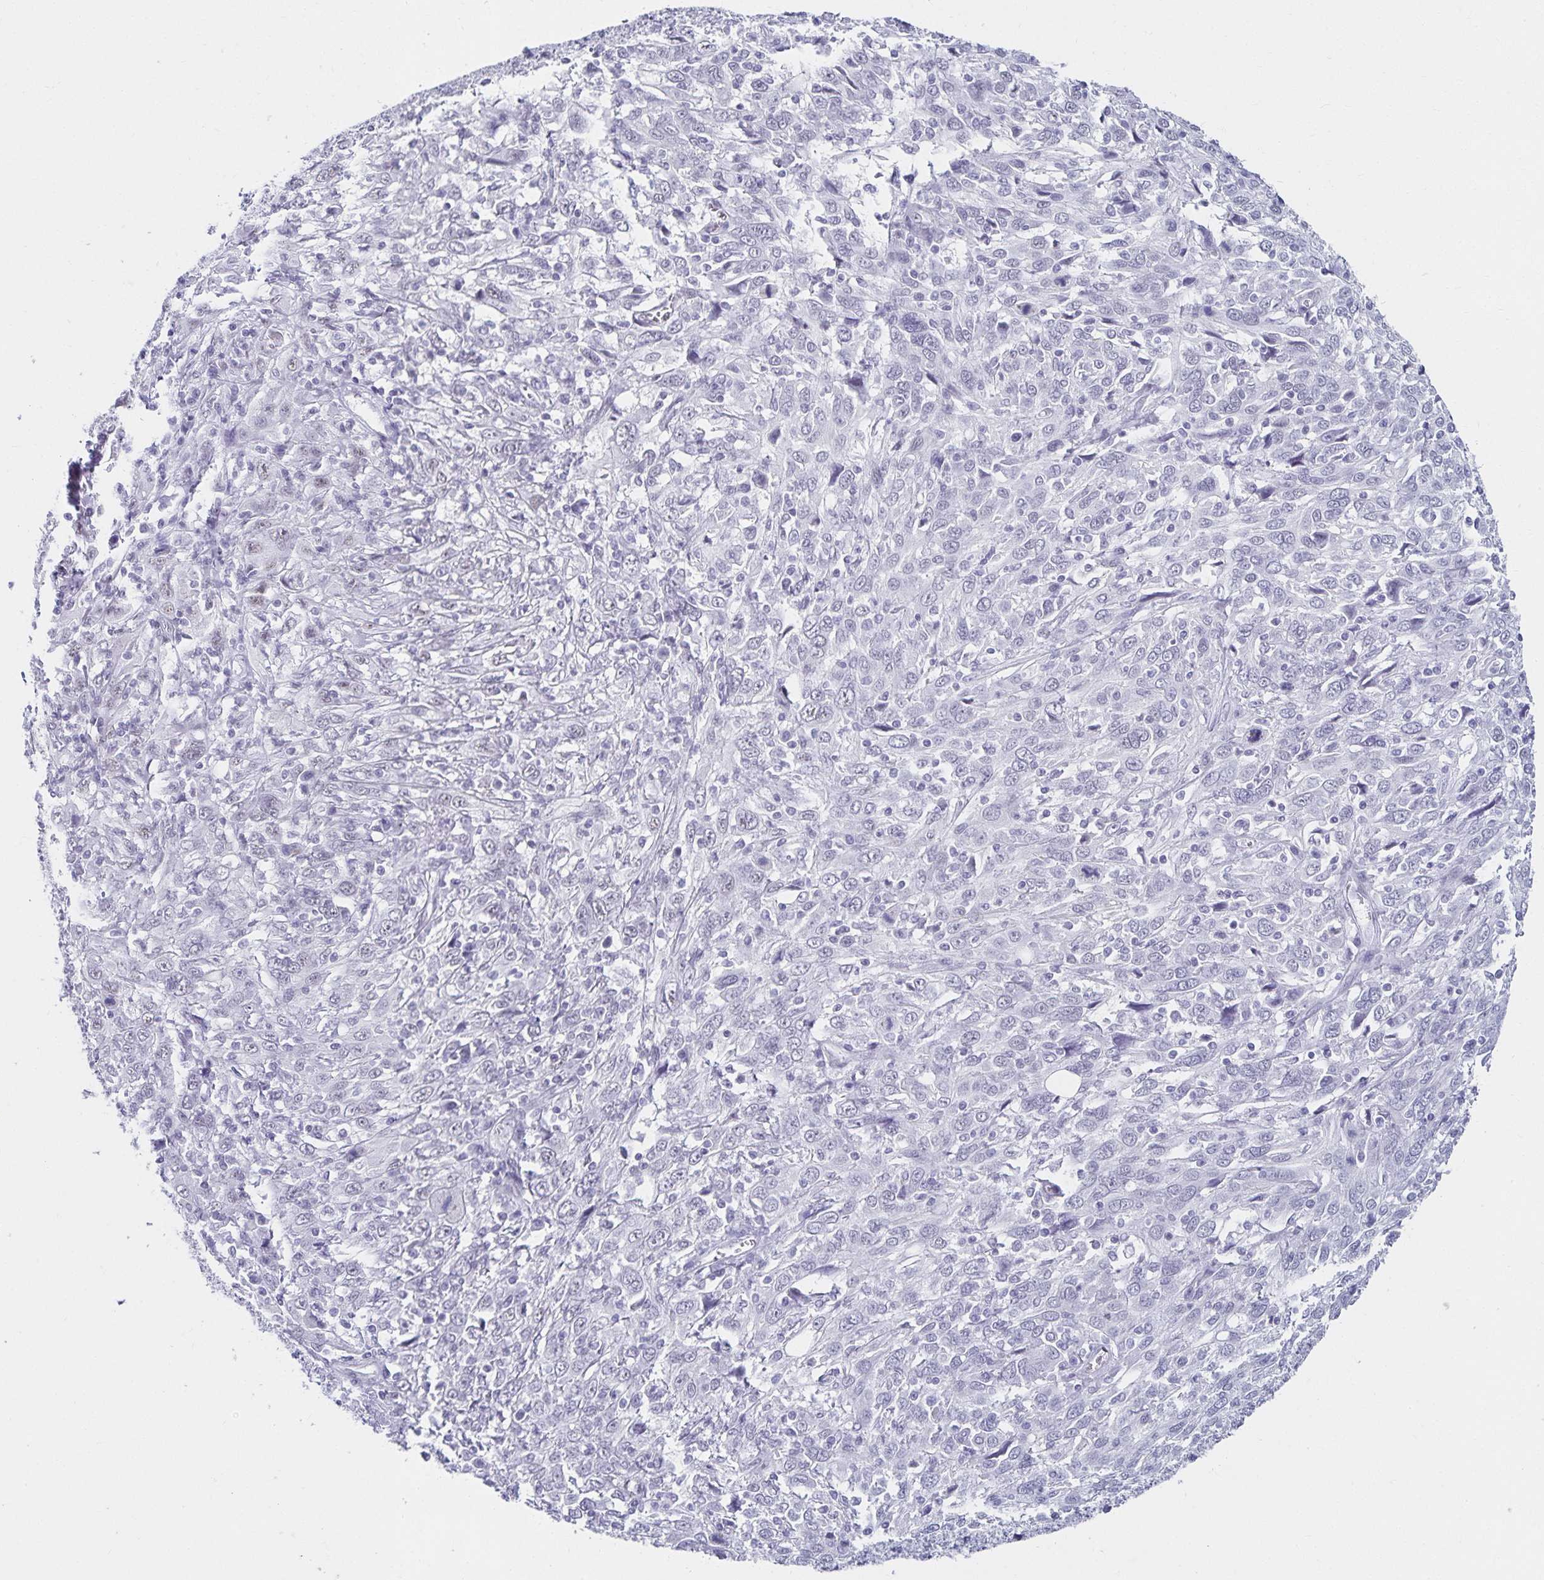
{"staining": {"intensity": "negative", "quantity": "none", "location": "none"}, "tissue": "cervical cancer", "cell_type": "Tumor cells", "image_type": "cancer", "snomed": [{"axis": "morphology", "description": "Squamous cell carcinoma, NOS"}, {"axis": "topography", "description": "Cervix"}], "caption": "A high-resolution micrograph shows immunohistochemistry staining of cervical squamous cell carcinoma, which exhibits no significant expression in tumor cells.", "gene": "C20orf85", "patient": {"sex": "female", "age": 46}}